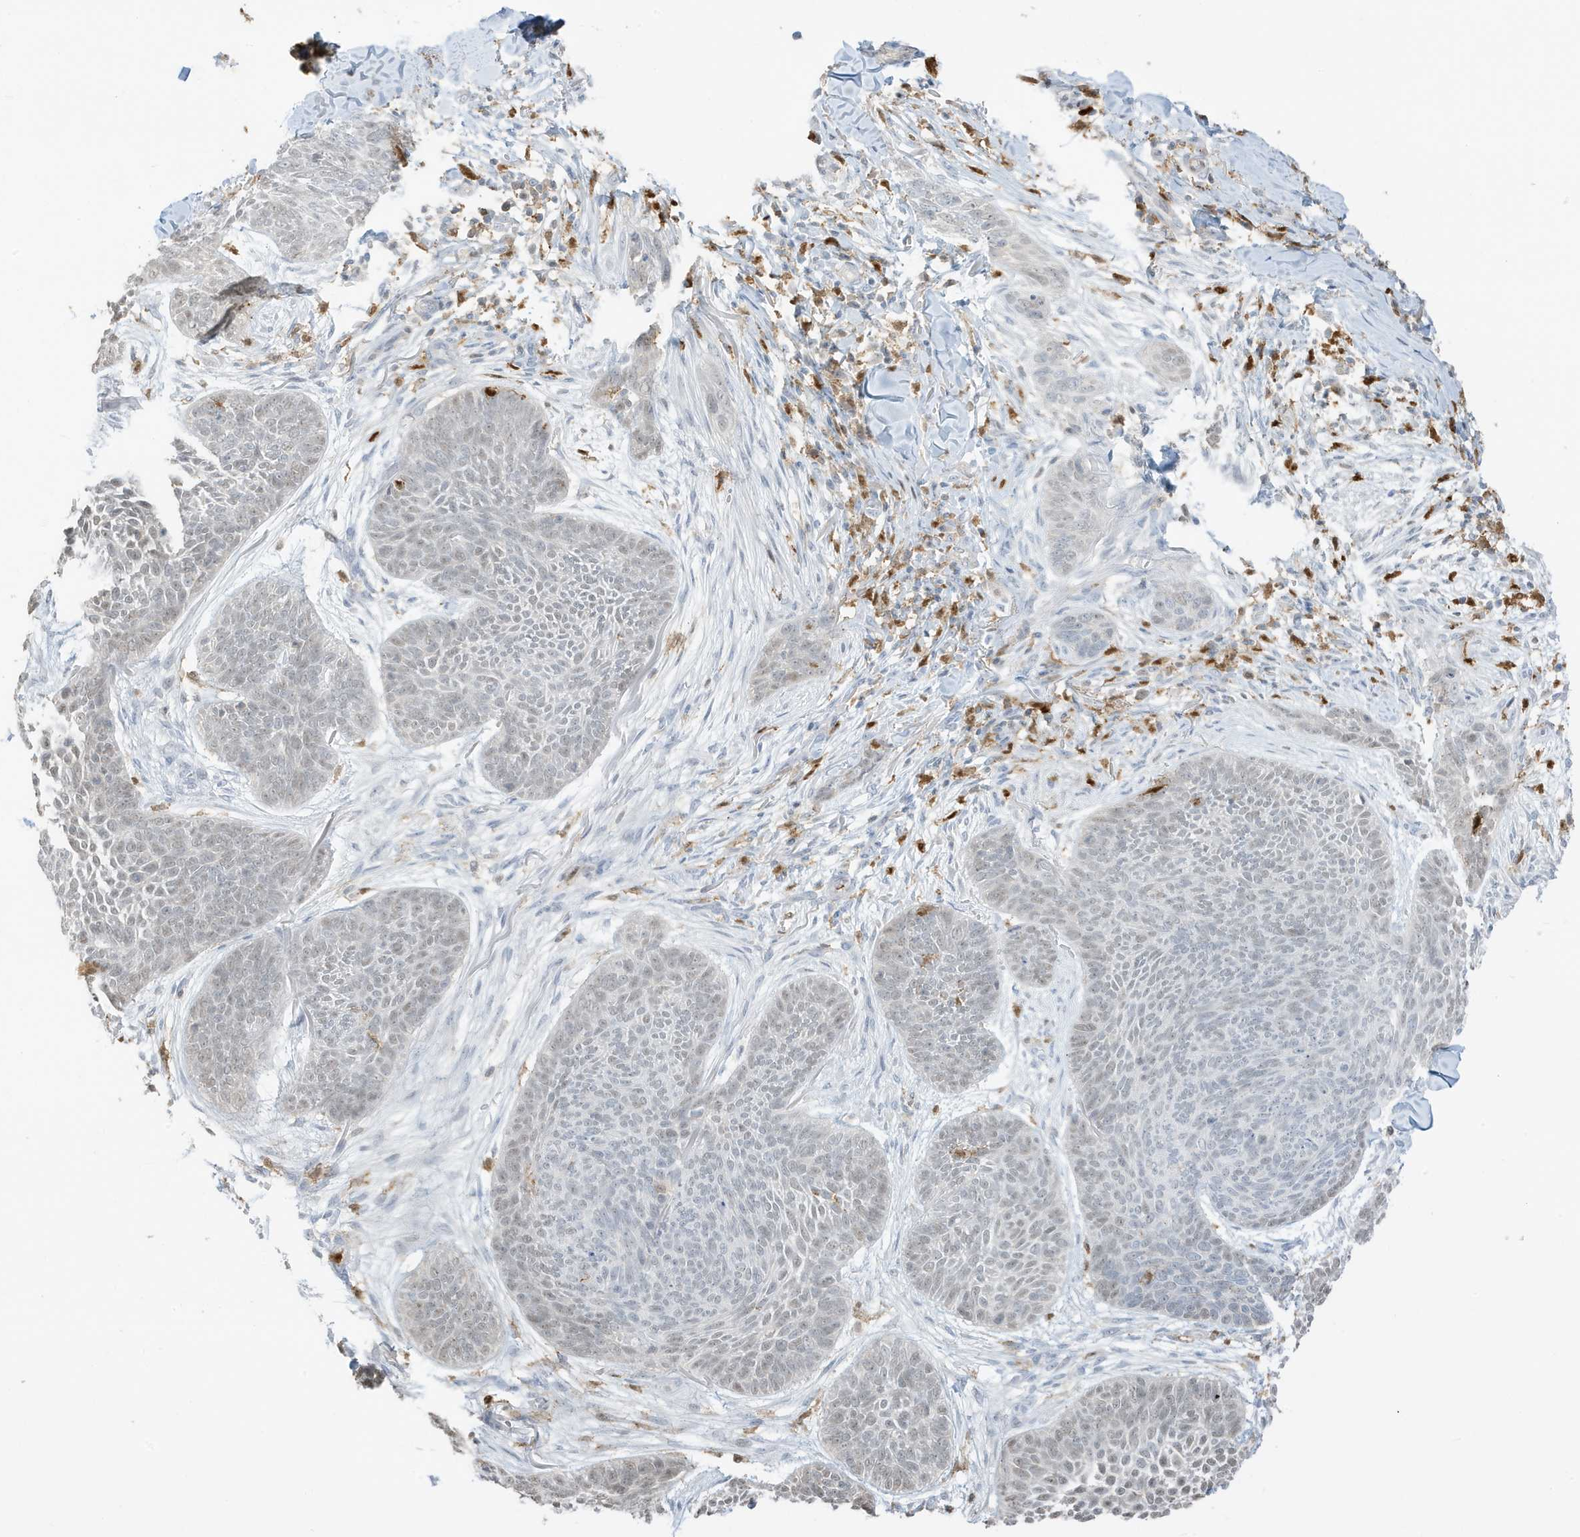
{"staining": {"intensity": "negative", "quantity": "none", "location": "none"}, "tissue": "skin cancer", "cell_type": "Tumor cells", "image_type": "cancer", "snomed": [{"axis": "morphology", "description": "Basal cell carcinoma"}, {"axis": "topography", "description": "Skin"}], "caption": "Immunohistochemistry of human skin cancer displays no positivity in tumor cells.", "gene": "GCA", "patient": {"sex": "male", "age": 85}}